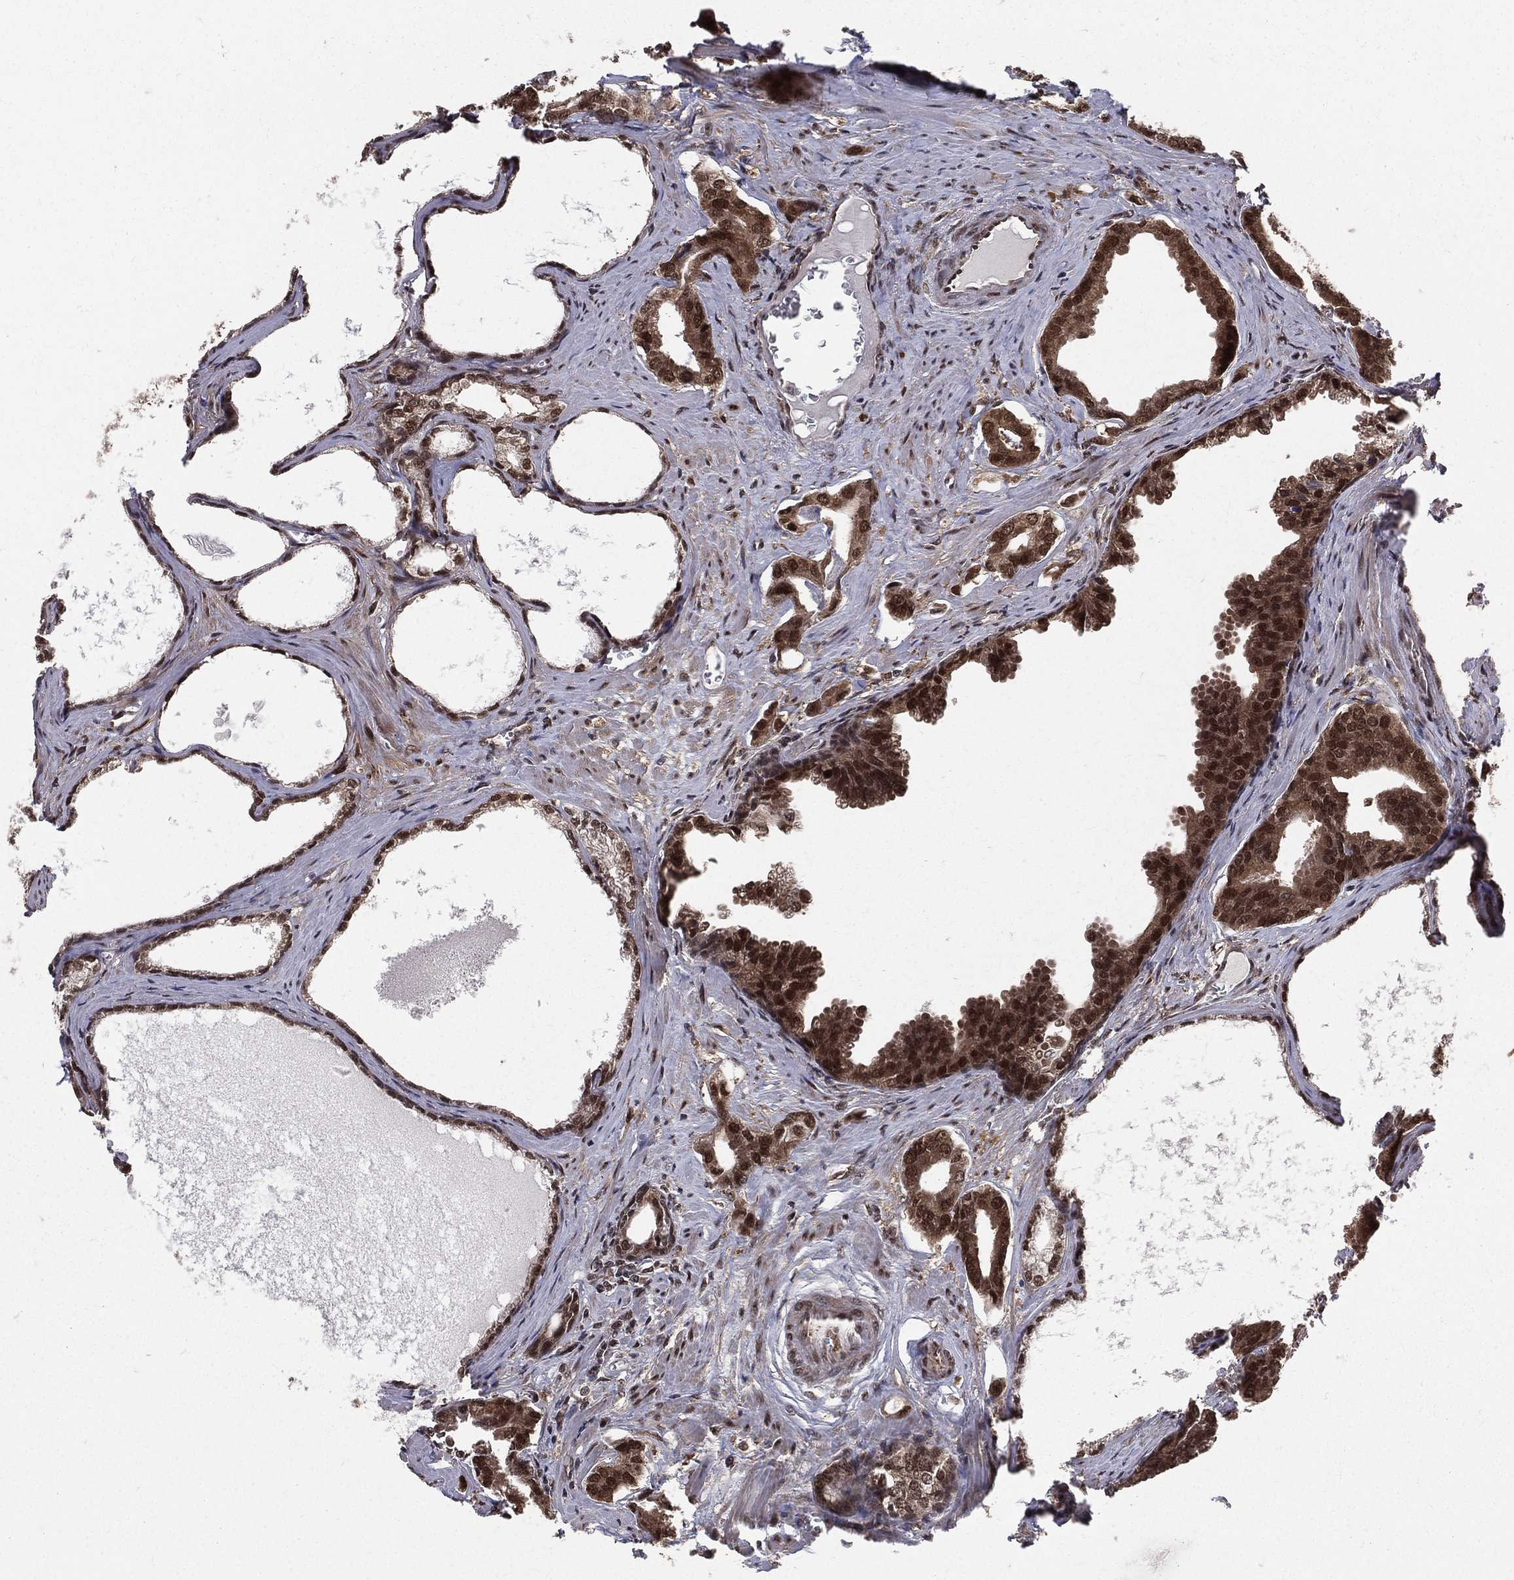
{"staining": {"intensity": "moderate", "quantity": ">75%", "location": "cytoplasmic/membranous,nuclear"}, "tissue": "prostate cancer", "cell_type": "Tumor cells", "image_type": "cancer", "snomed": [{"axis": "morphology", "description": "Adenocarcinoma, NOS"}, {"axis": "topography", "description": "Prostate"}], "caption": "Protein analysis of adenocarcinoma (prostate) tissue exhibits moderate cytoplasmic/membranous and nuclear expression in about >75% of tumor cells. The protein of interest is stained brown, and the nuclei are stained in blue (DAB (3,3'-diaminobenzidine) IHC with brightfield microscopy, high magnification).", "gene": "COPS4", "patient": {"sex": "male", "age": 66}}